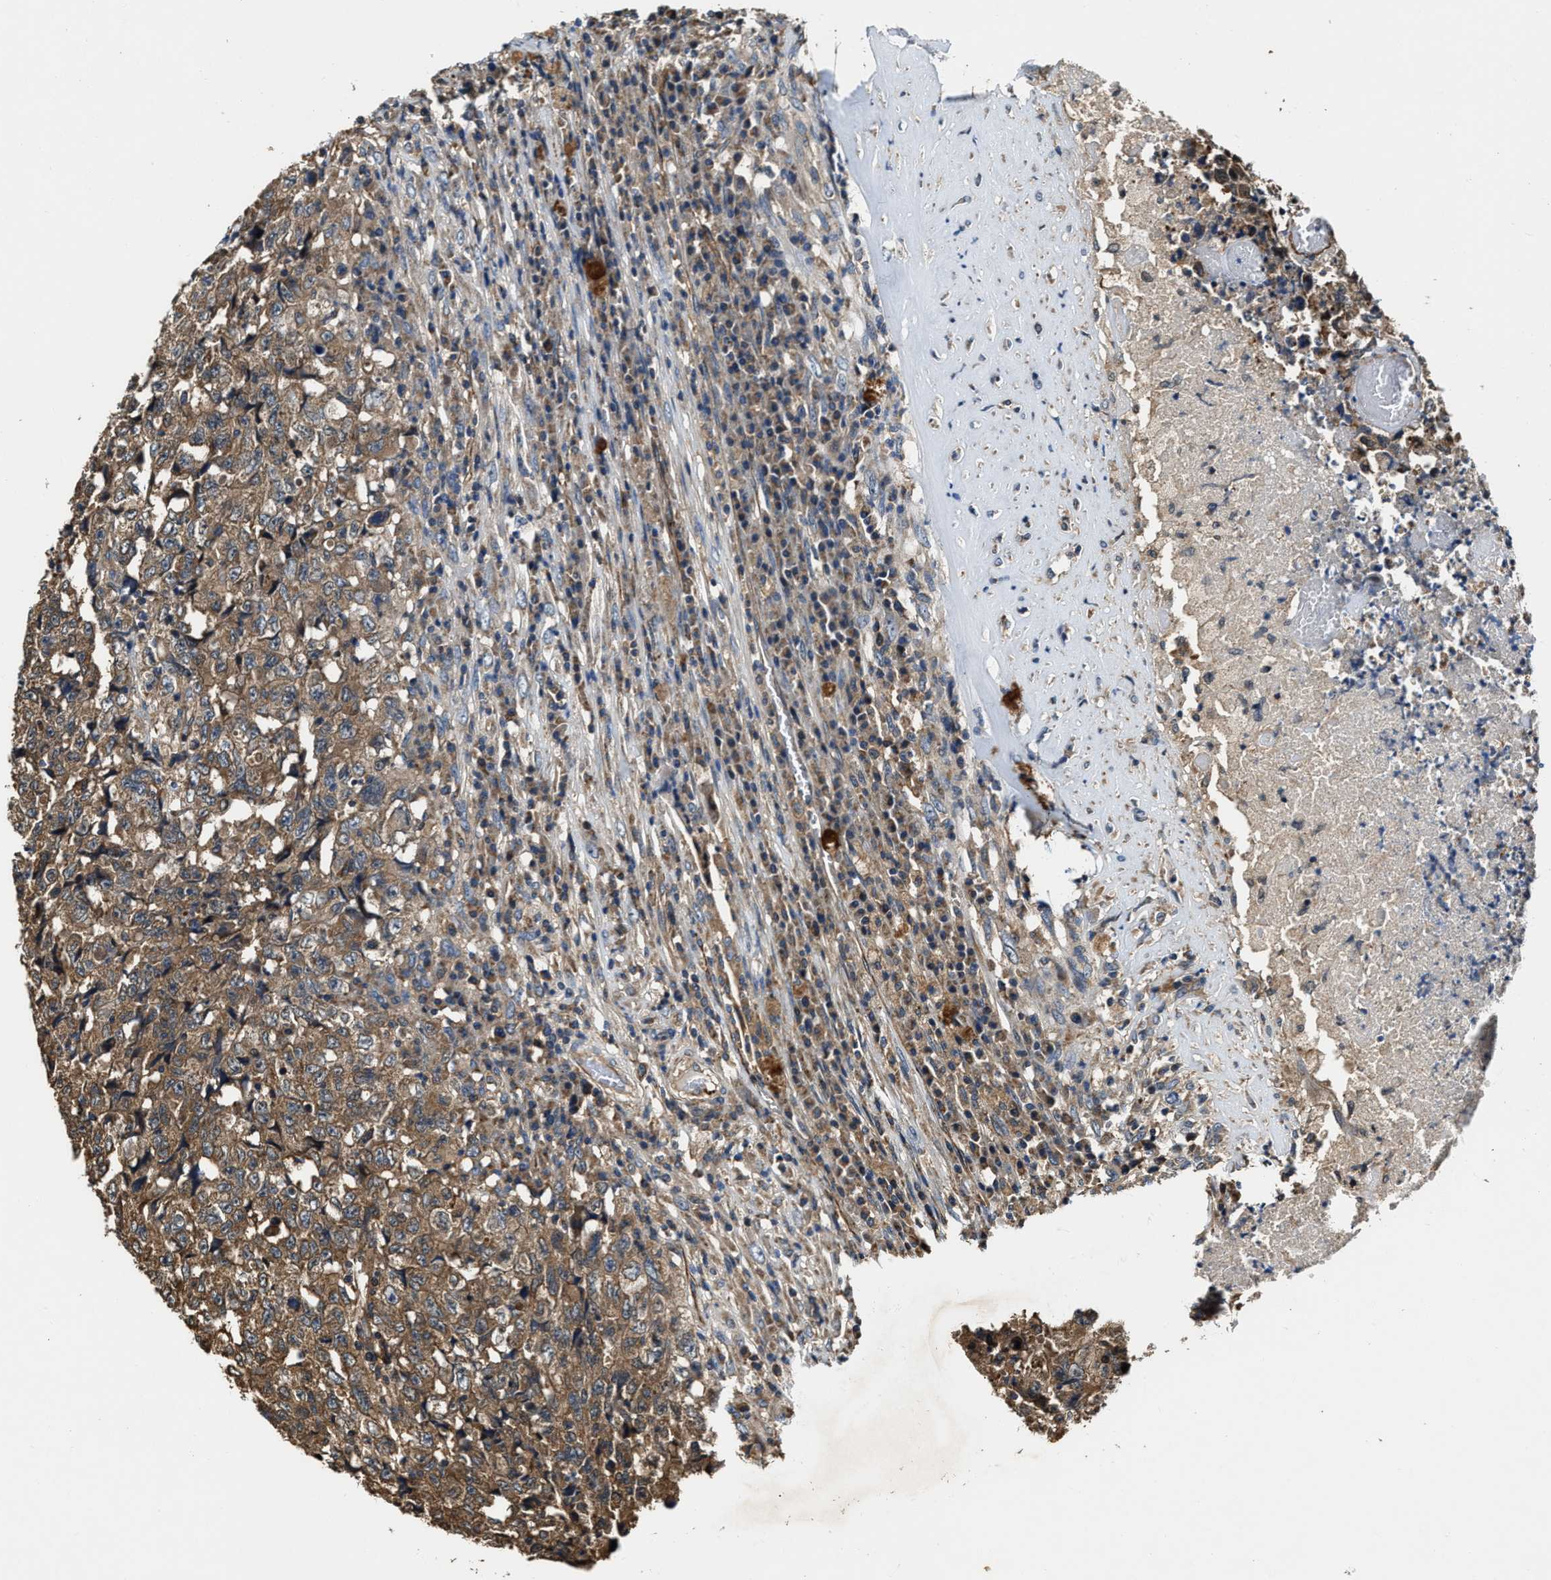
{"staining": {"intensity": "moderate", "quantity": ">75%", "location": "cytoplasmic/membranous"}, "tissue": "testis cancer", "cell_type": "Tumor cells", "image_type": "cancer", "snomed": [{"axis": "morphology", "description": "Necrosis, NOS"}, {"axis": "morphology", "description": "Carcinoma, Embryonal, NOS"}, {"axis": "topography", "description": "Testis"}], "caption": "Testis cancer (embryonal carcinoma) stained with a brown dye displays moderate cytoplasmic/membranous positive positivity in about >75% of tumor cells.", "gene": "GFRA3", "patient": {"sex": "male", "age": 19}}